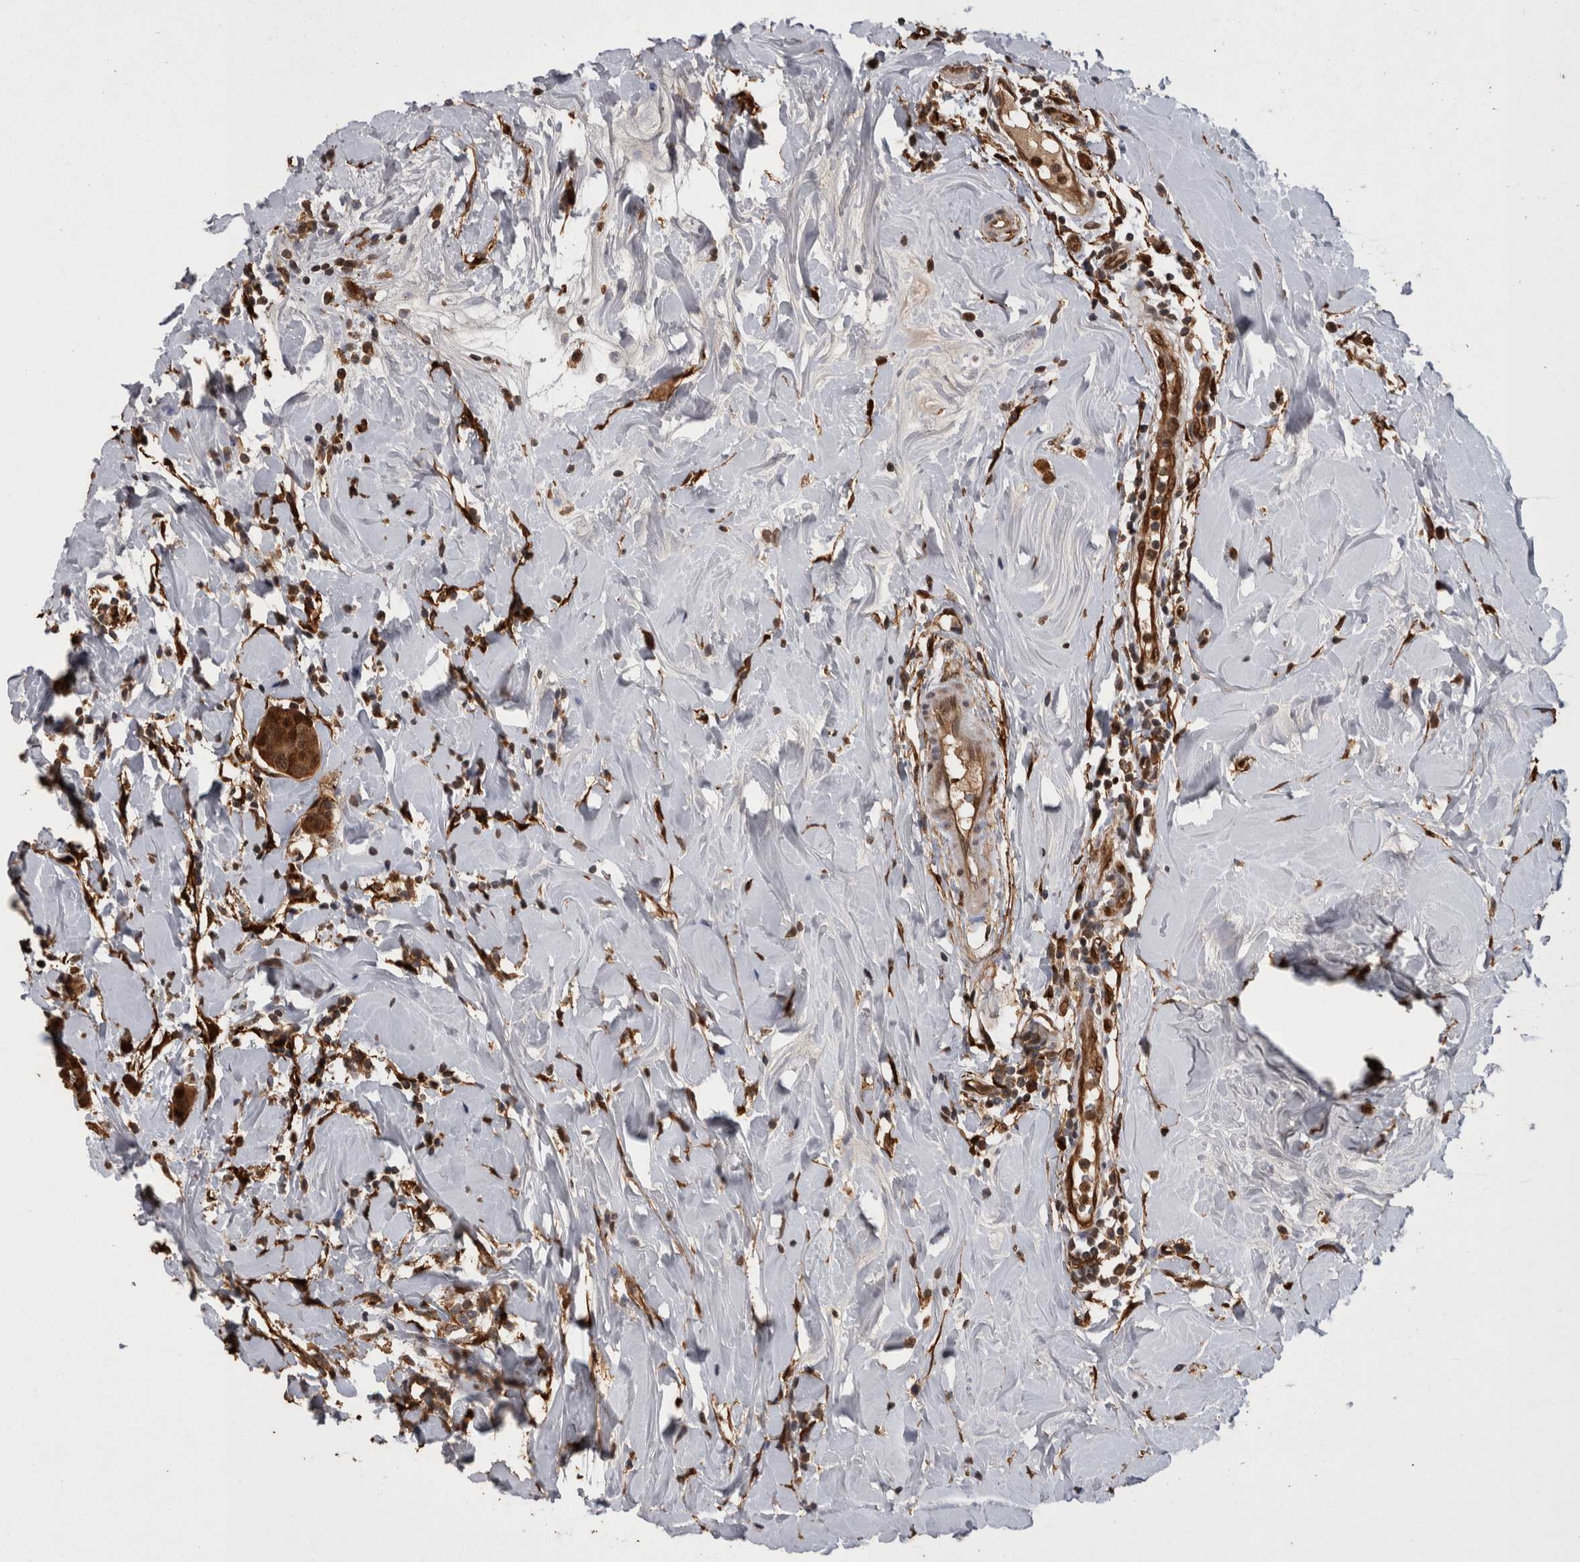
{"staining": {"intensity": "strong", "quantity": ">75%", "location": "cytoplasmic/membranous,nuclear"}, "tissue": "breast cancer", "cell_type": "Tumor cells", "image_type": "cancer", "snomed": [{"axis": "morphology", "description": "Normal tissue, NOS"}, {"axis": "morphology", "description": "Duct carcinoma"}, {"axis": "topography", "description": "Breast"}], "caption": "Breast cancer was stained to show a protein in brown. There is high levels of strong cytoplasmic/membranous and nuclear positivity in approximately >75% of tumor cells.", "gene": "LXN", "patient": {"sex": "female", "age": 40}}